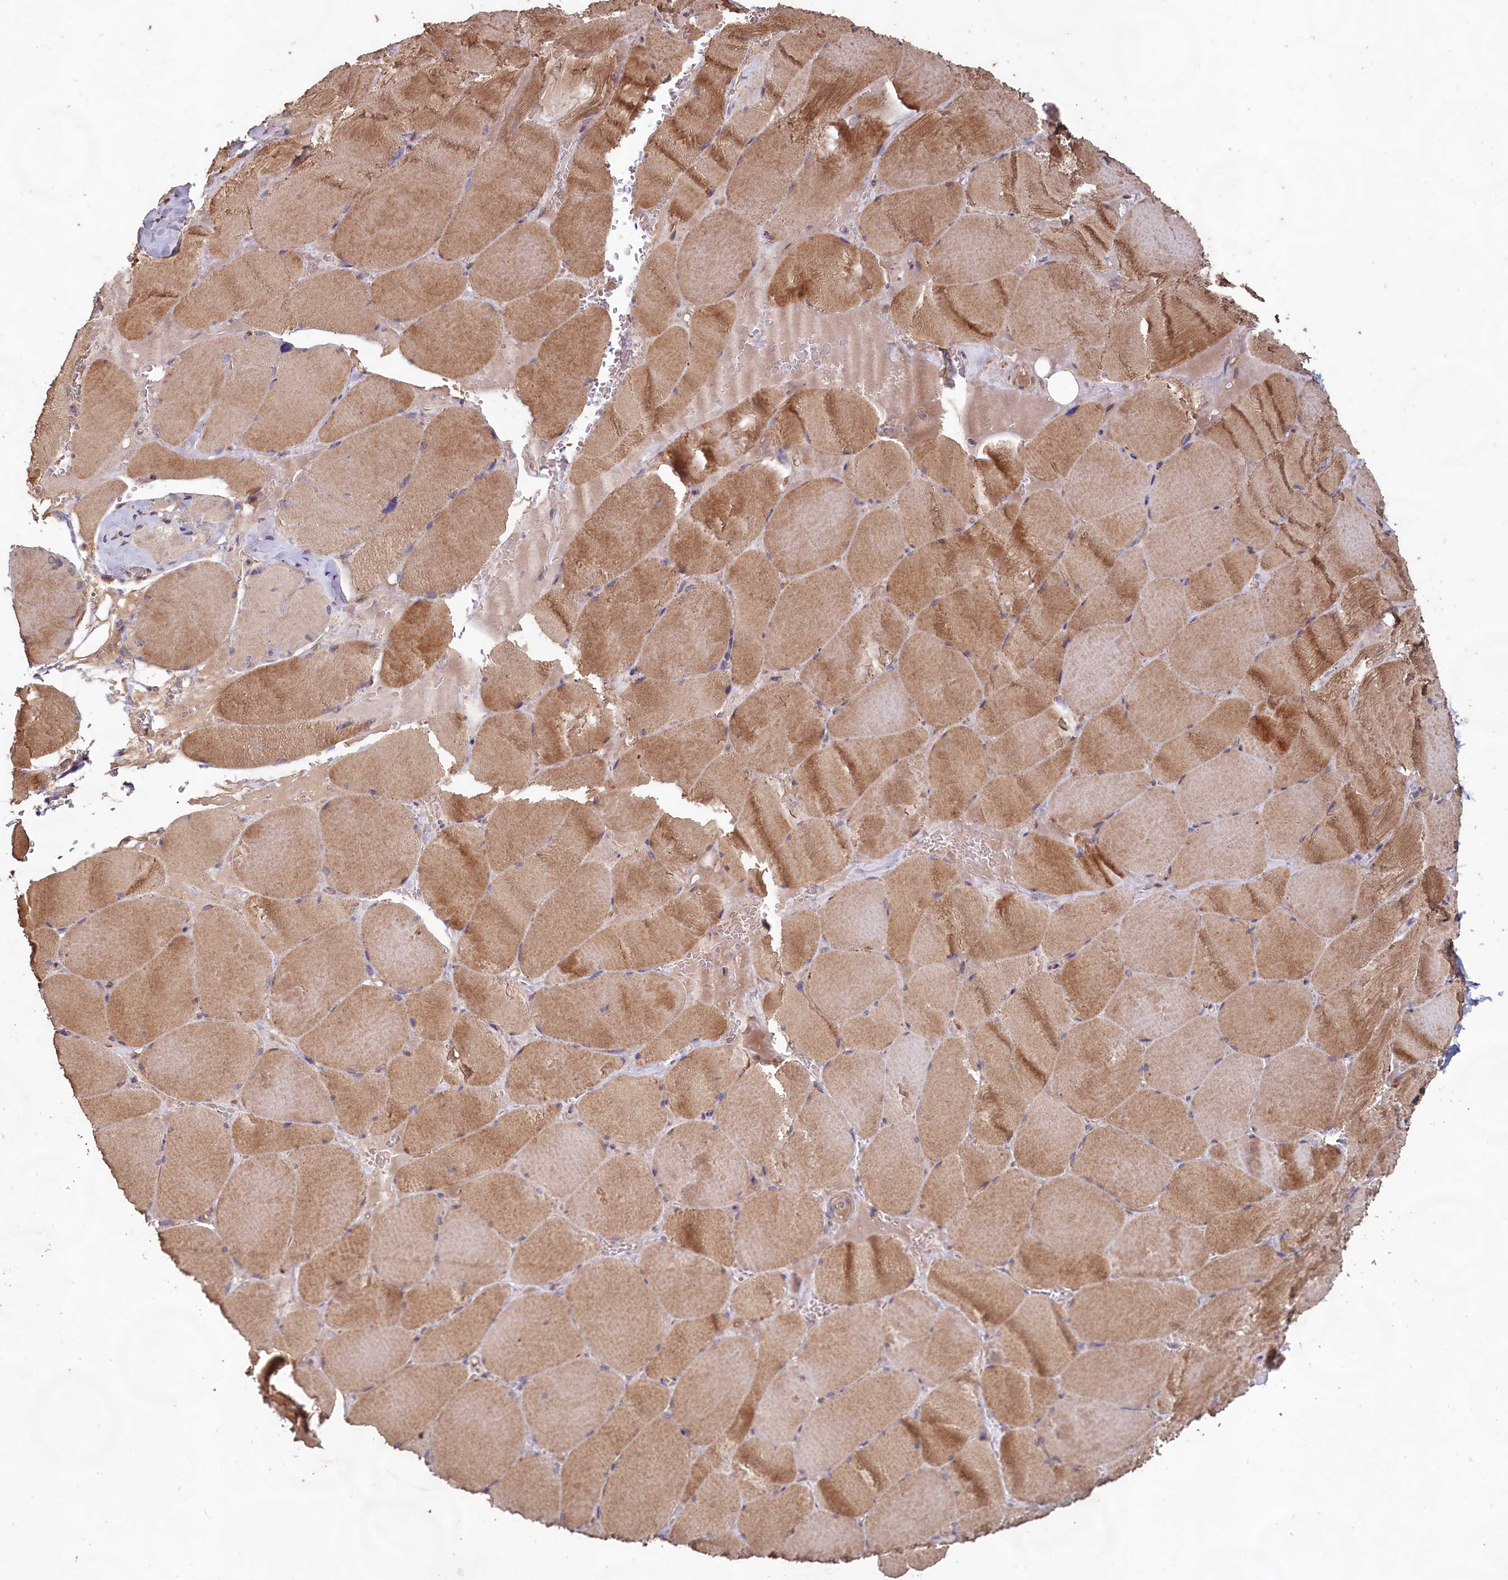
{"staining": {"intensity": "moderate", "quantity": ">75%", "location": "cytoplasmic/membranous"}, "tissue": "skeletal muscle", "cell_type": "Myocytes", "image_type": "normal", "snomed": [{"axis": "morphology", "description": "Normal tissue, NOS"}, {"axis": "topography", "description": "Skeletal muscle"}, {"axis": "topography", "description": "Head-Neck"}], "caption": "A brown stain shows moderate cytoplasmic/membranous positivity of a protein in myocytes of normal skeletal muscle.", "gene": "FUNDC1", "patient": {"sex": "male", "age": 66}}